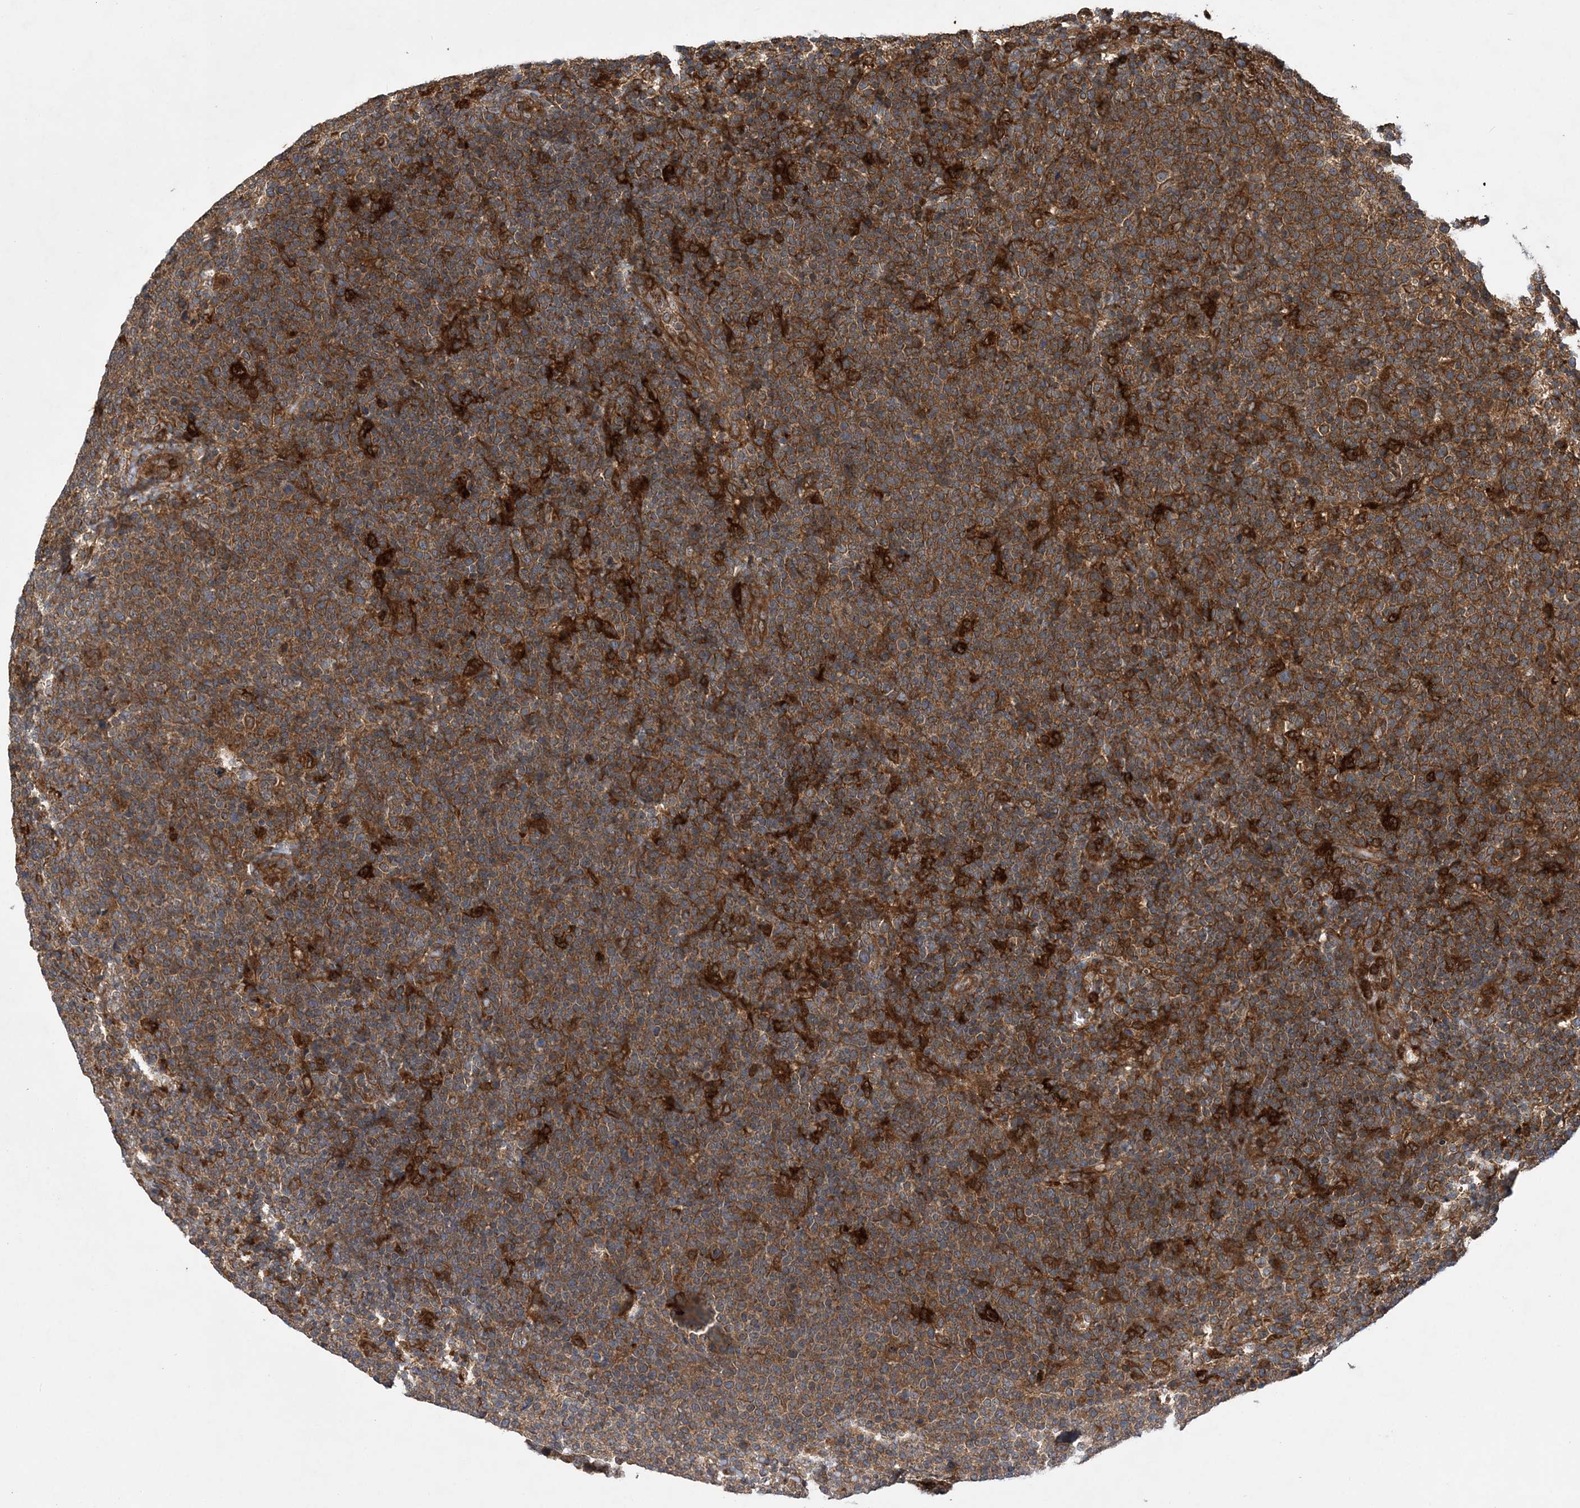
{"staining": {"intensity": "moderate", "quantity": ">75%", "location": "cytoplasmic/membranous"}, "tissue": "lymphoma", "cell_type": "Tumor cells", "image_type": "cancer", "snomed": [{"axis": "morphology", "description": "Malignant lymphoma, non-Hodgkin's type, High grade"}, {"axis": "topography", "description": "Lymph node"}], "caption": "Approximately >75% of tumor cells in human high-grade malignant lymphoma, non-Hodgkin's type display moderate cytoplasmic/membranous protein positivity as visualized by brown immunohistochemical staining.", "gene": "ATG3", "patient": {"sex": "male", "age": 61}}